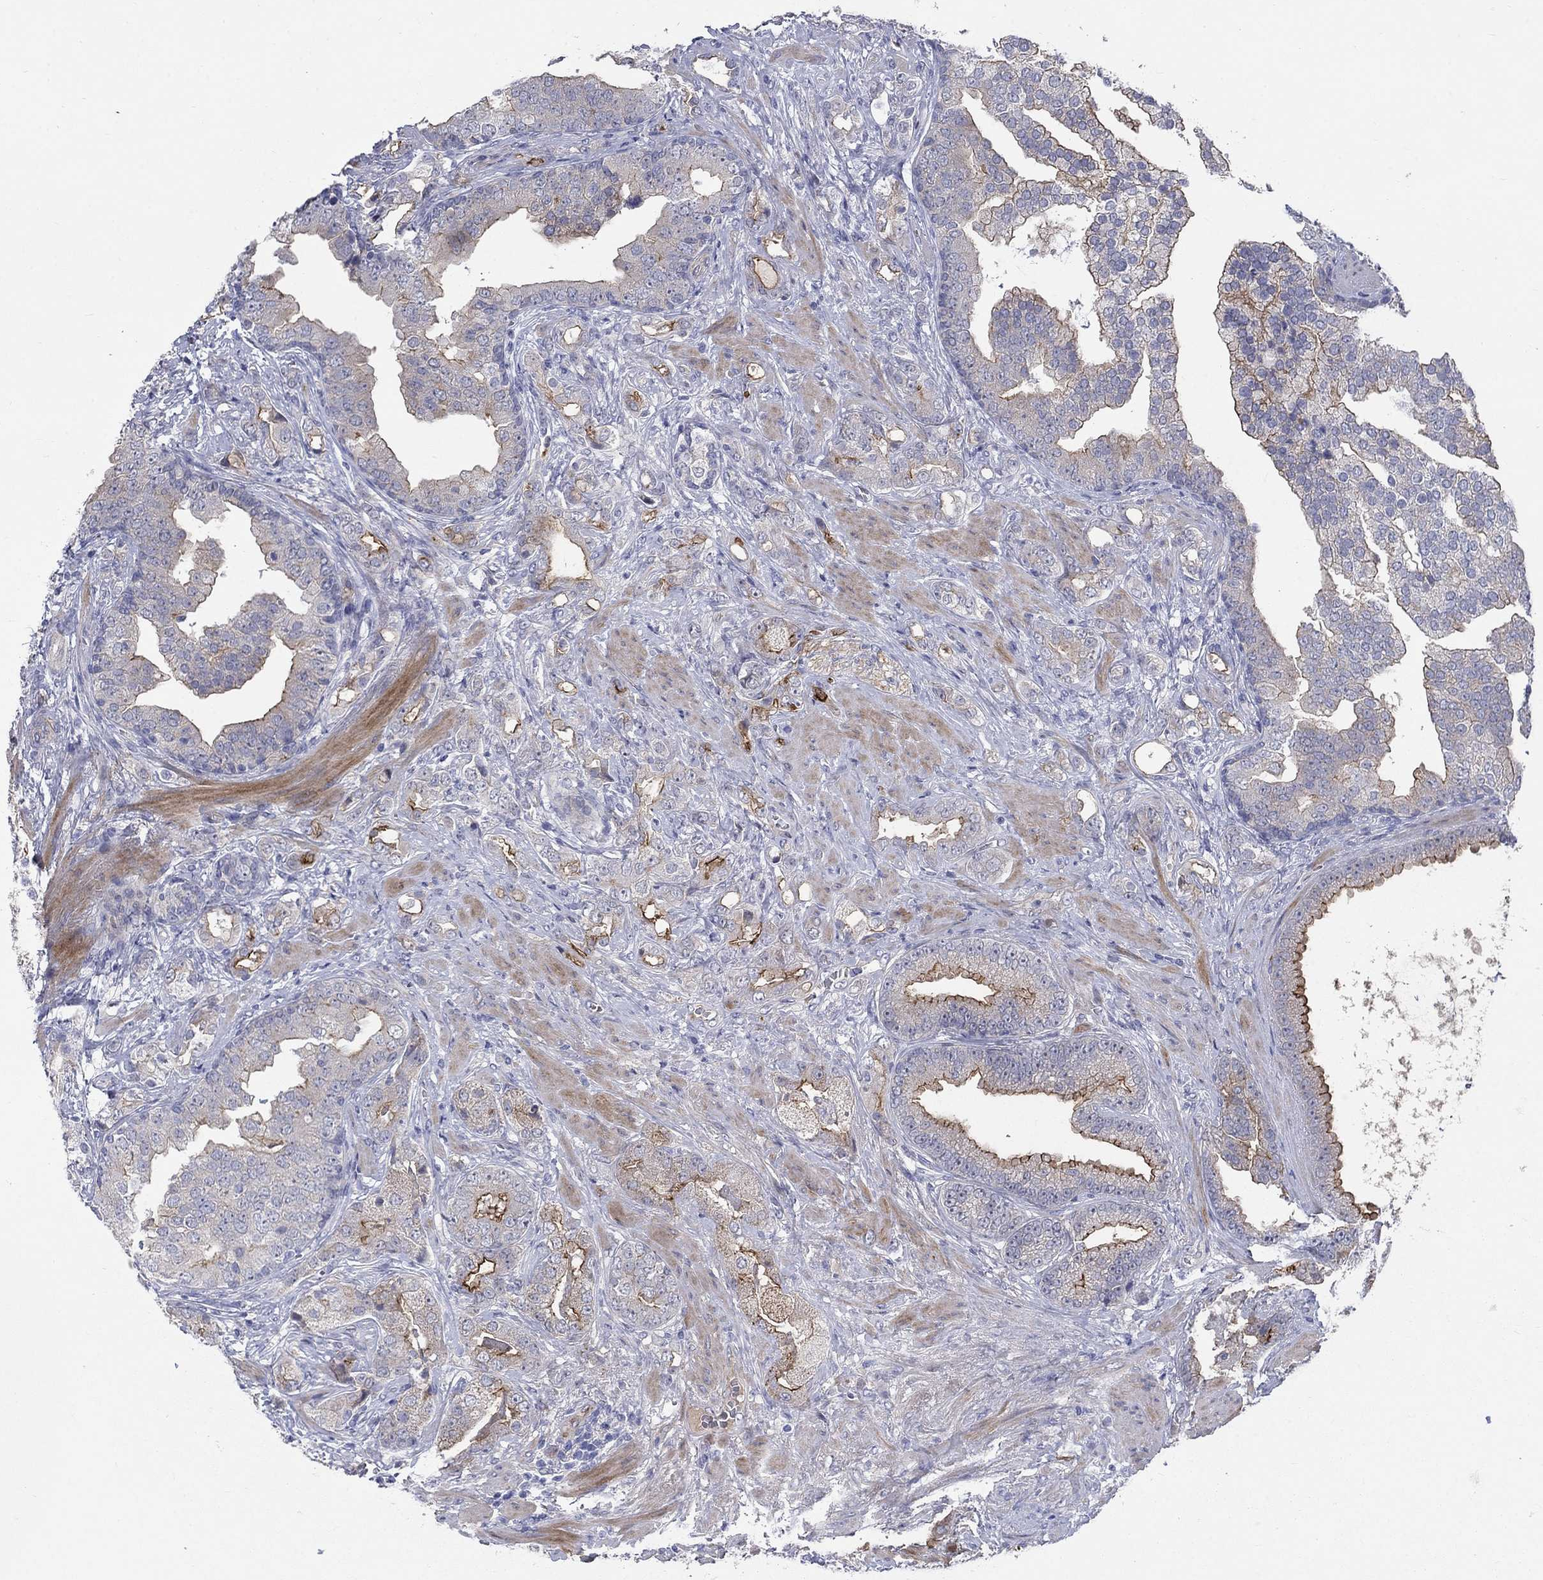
{"staining": {"intensity": "strong", "quantity": "<25%", "location": "cytoplasmic/membranous"}, "tissue": "prostate cancer", "cell_type": "Tumor cells", "image_type": "cancer", "snomed": [{"axis": "morphology", "description": "Adenocarcinoma, NOS"}, {"axis": "topography", "description": "Prostate"}], "caption": "Immunohistochemical staining of human adenocarcinoma (prostate) demonstrates medium levels of strong cytoplasmic/membranous protein expression in about <25% of tumor cells. (DAB IHC with brightfield microscopy, high magnification).", "gene": "SLC1A1", "patient": {"sex": "male", "age": 57}}